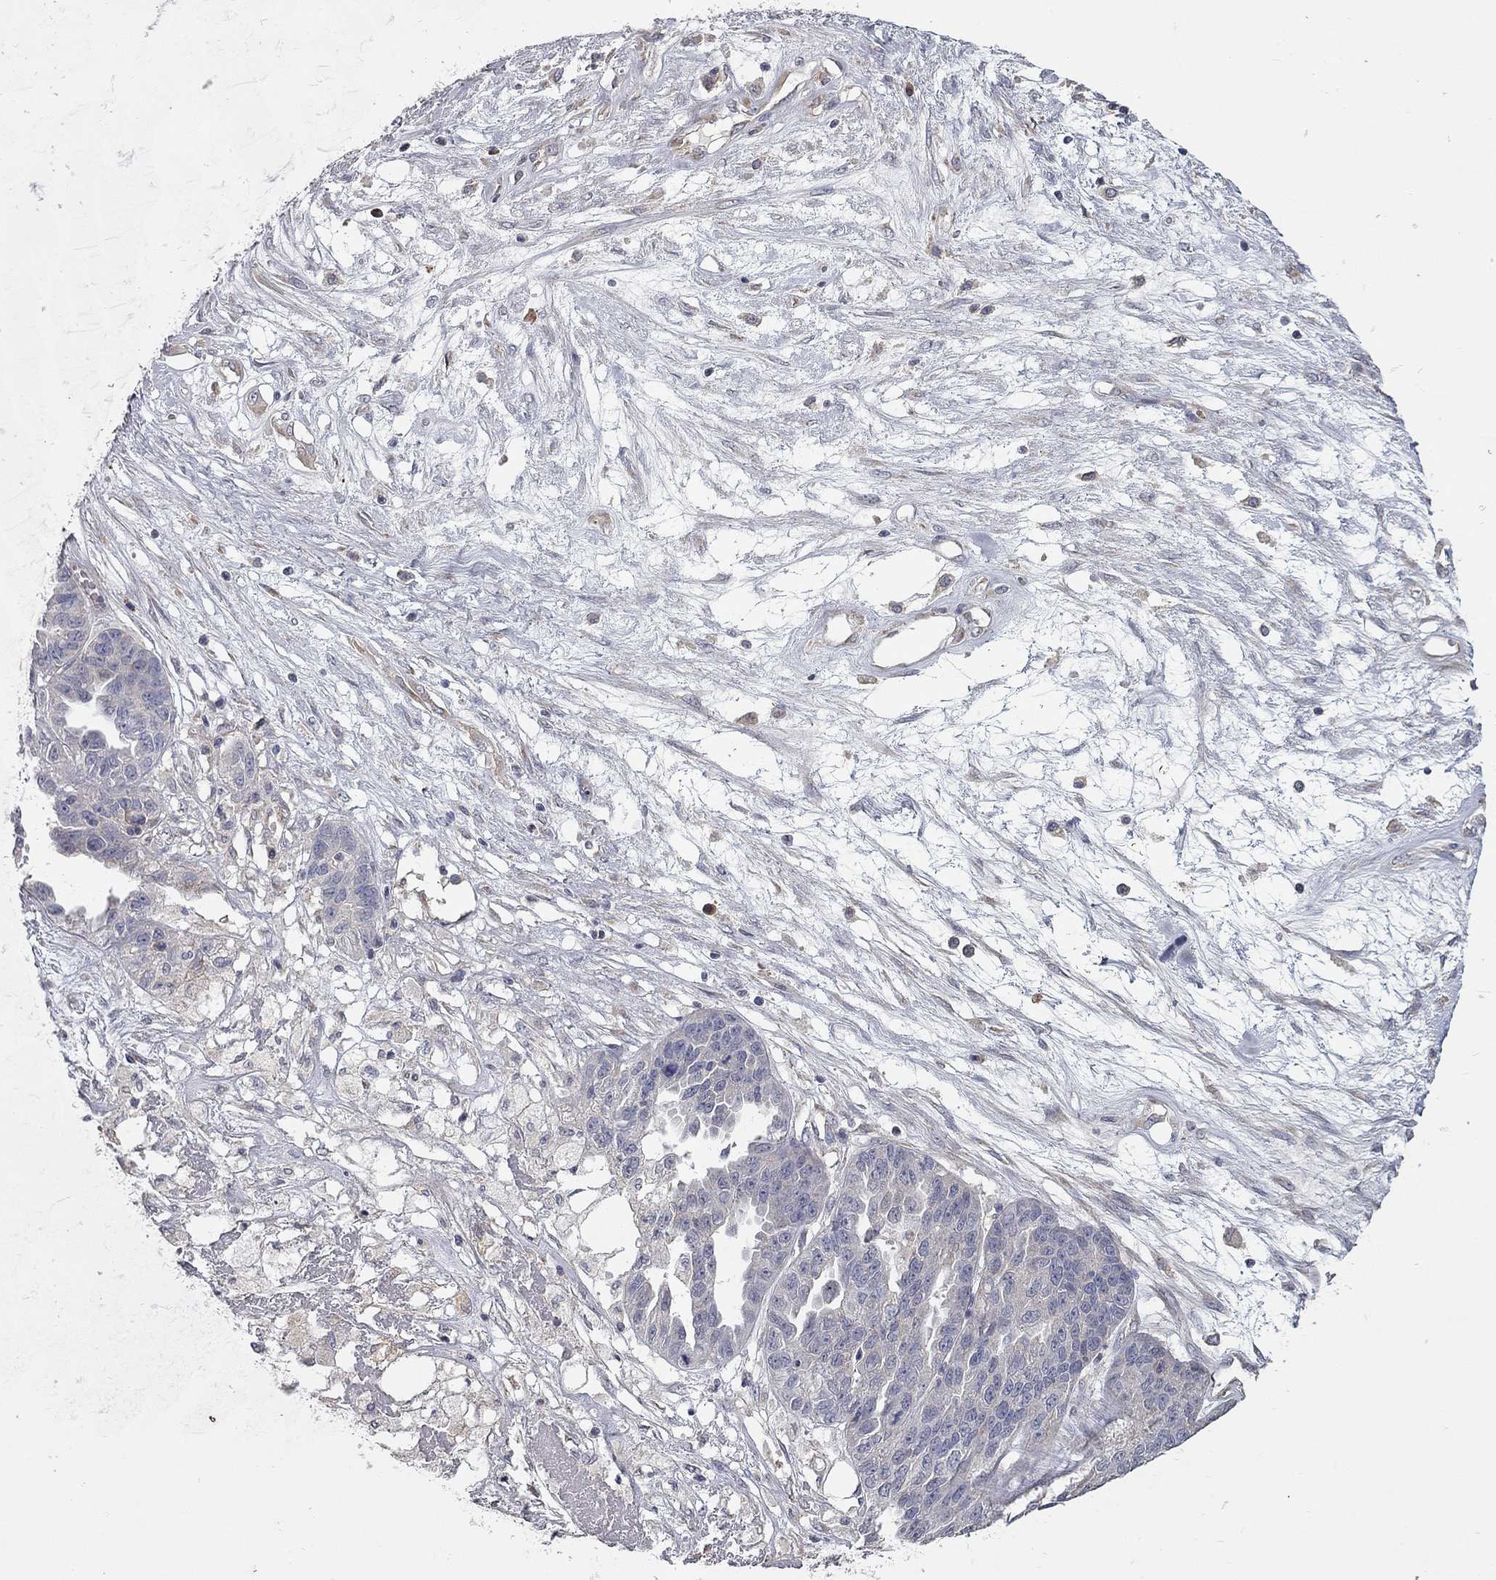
{"staining": {"intensity": "negative", "quantity": "none", "location": "none"}, "tissue": "ovarian cancer", "cell_type": "Tumor cells", "image_type": "cancer", "snomed": [{"axis": "morphology", "description": "Cystadenocarcinoma, serous, NOS"}, {"axis": "topography", "description": "Ovary"}], "caption": "Immunohistochemistry of human ovarian cancer (serous cystadenocarcinoma) demonstrates no expression in tumor cells. (DAB immunohistochemistry, high magnification).", "gene": "XAGE2", "patient": {"sex": "female", "age": 87}}